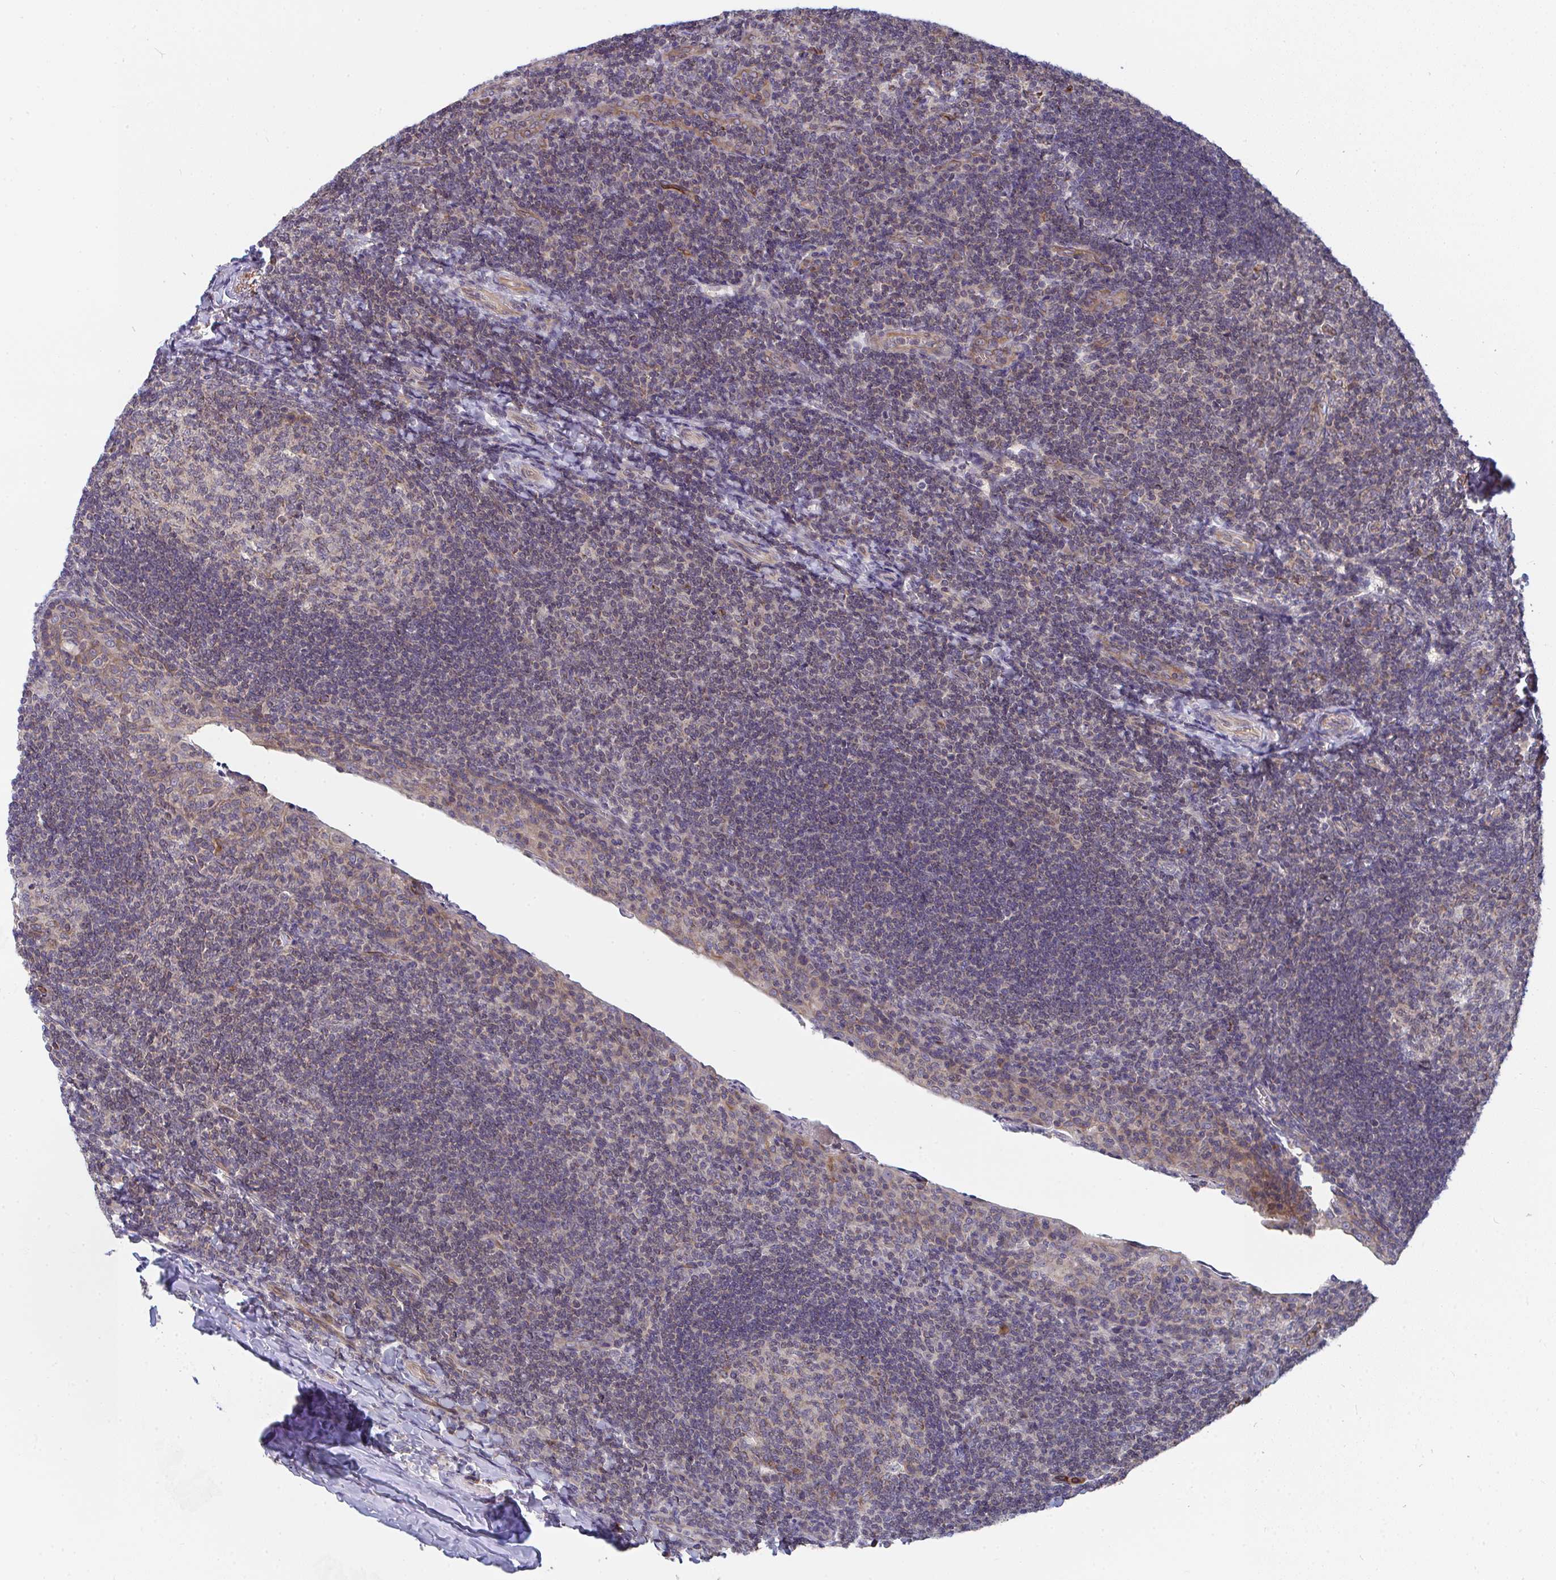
{"staining": {"intensity": "weak", "quantity": "25%-75%", "location": "cytoplasmic/membranous"}, "tissue": "tonsil", "cell_type": "Germinal center cells", "image_type": "normal", "snomed": [{"axis": "morphology", "description": "Normal tissue, NOS"}, {"axis": "topography", "description": "Tonsil"}], "caption": "This micrograph demonstrates normal tonsil stained with IHC to label a protein in brown. The cytoplasmic/membranous of germinal center cells show weak positivity for the protein. Nuclei are counter-stained blue.", "gene": "EIF1AD", "patient": {"sex": "male", "age": 17}}